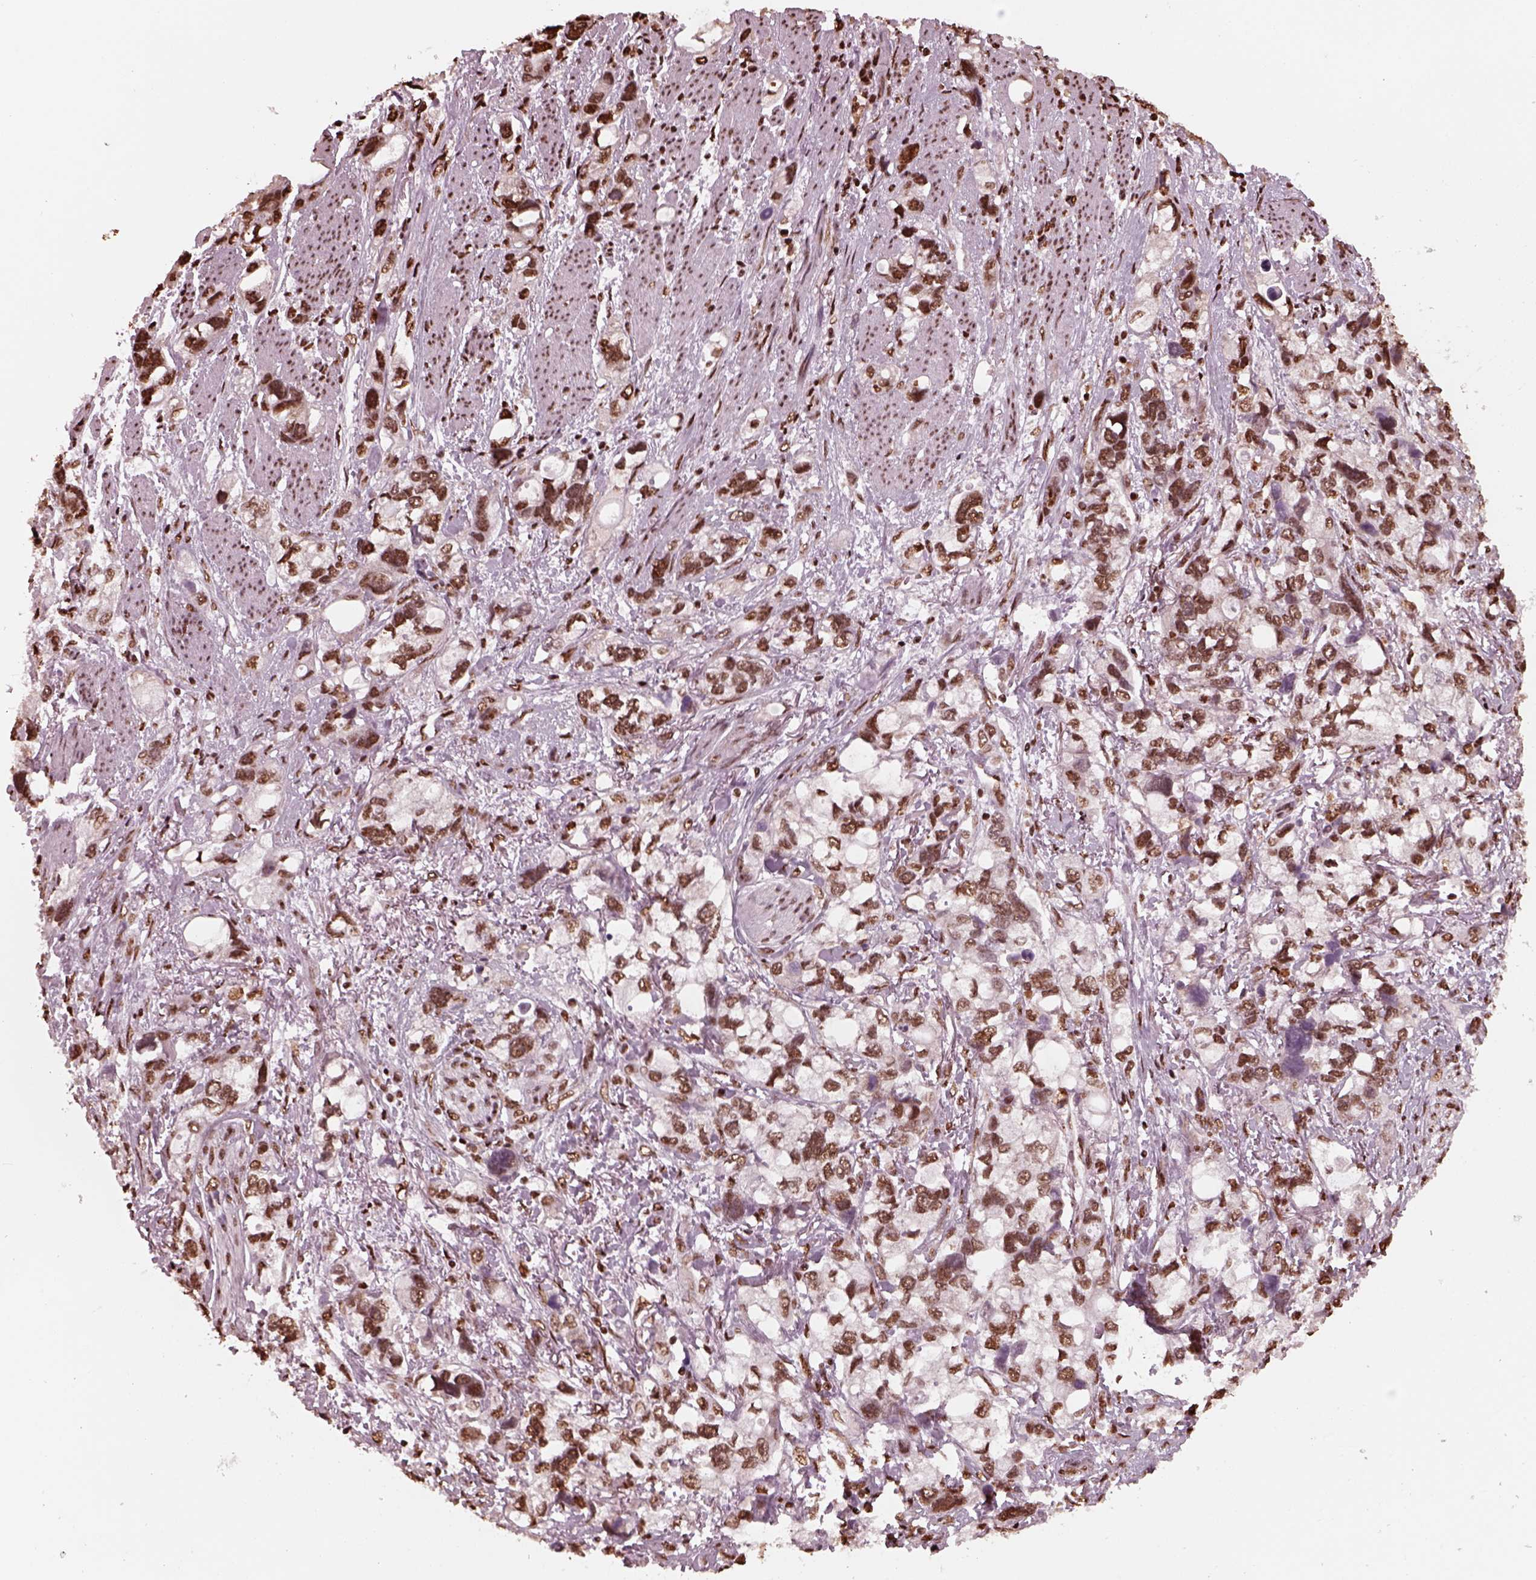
{"staining": {"intensity": "strong", "quantity": "25%-75%", "location": "nuclear"}, "tissue": "stomach cancer", "cell_type": "Tumor cells", "image_type": "cancer", "snomed": [{"axis": "morphology", "description": "Adenocarcinoma, NOS"}, {"axis": "topography", "description": "Stomach, upper"}], "caption": "Tumor cells display high levels of strong nuclear staining in approximately 25%-75% of cells in human stomach cancer.", "gene": "NSD1", "patient": {"sex": "female", "age": 81}}